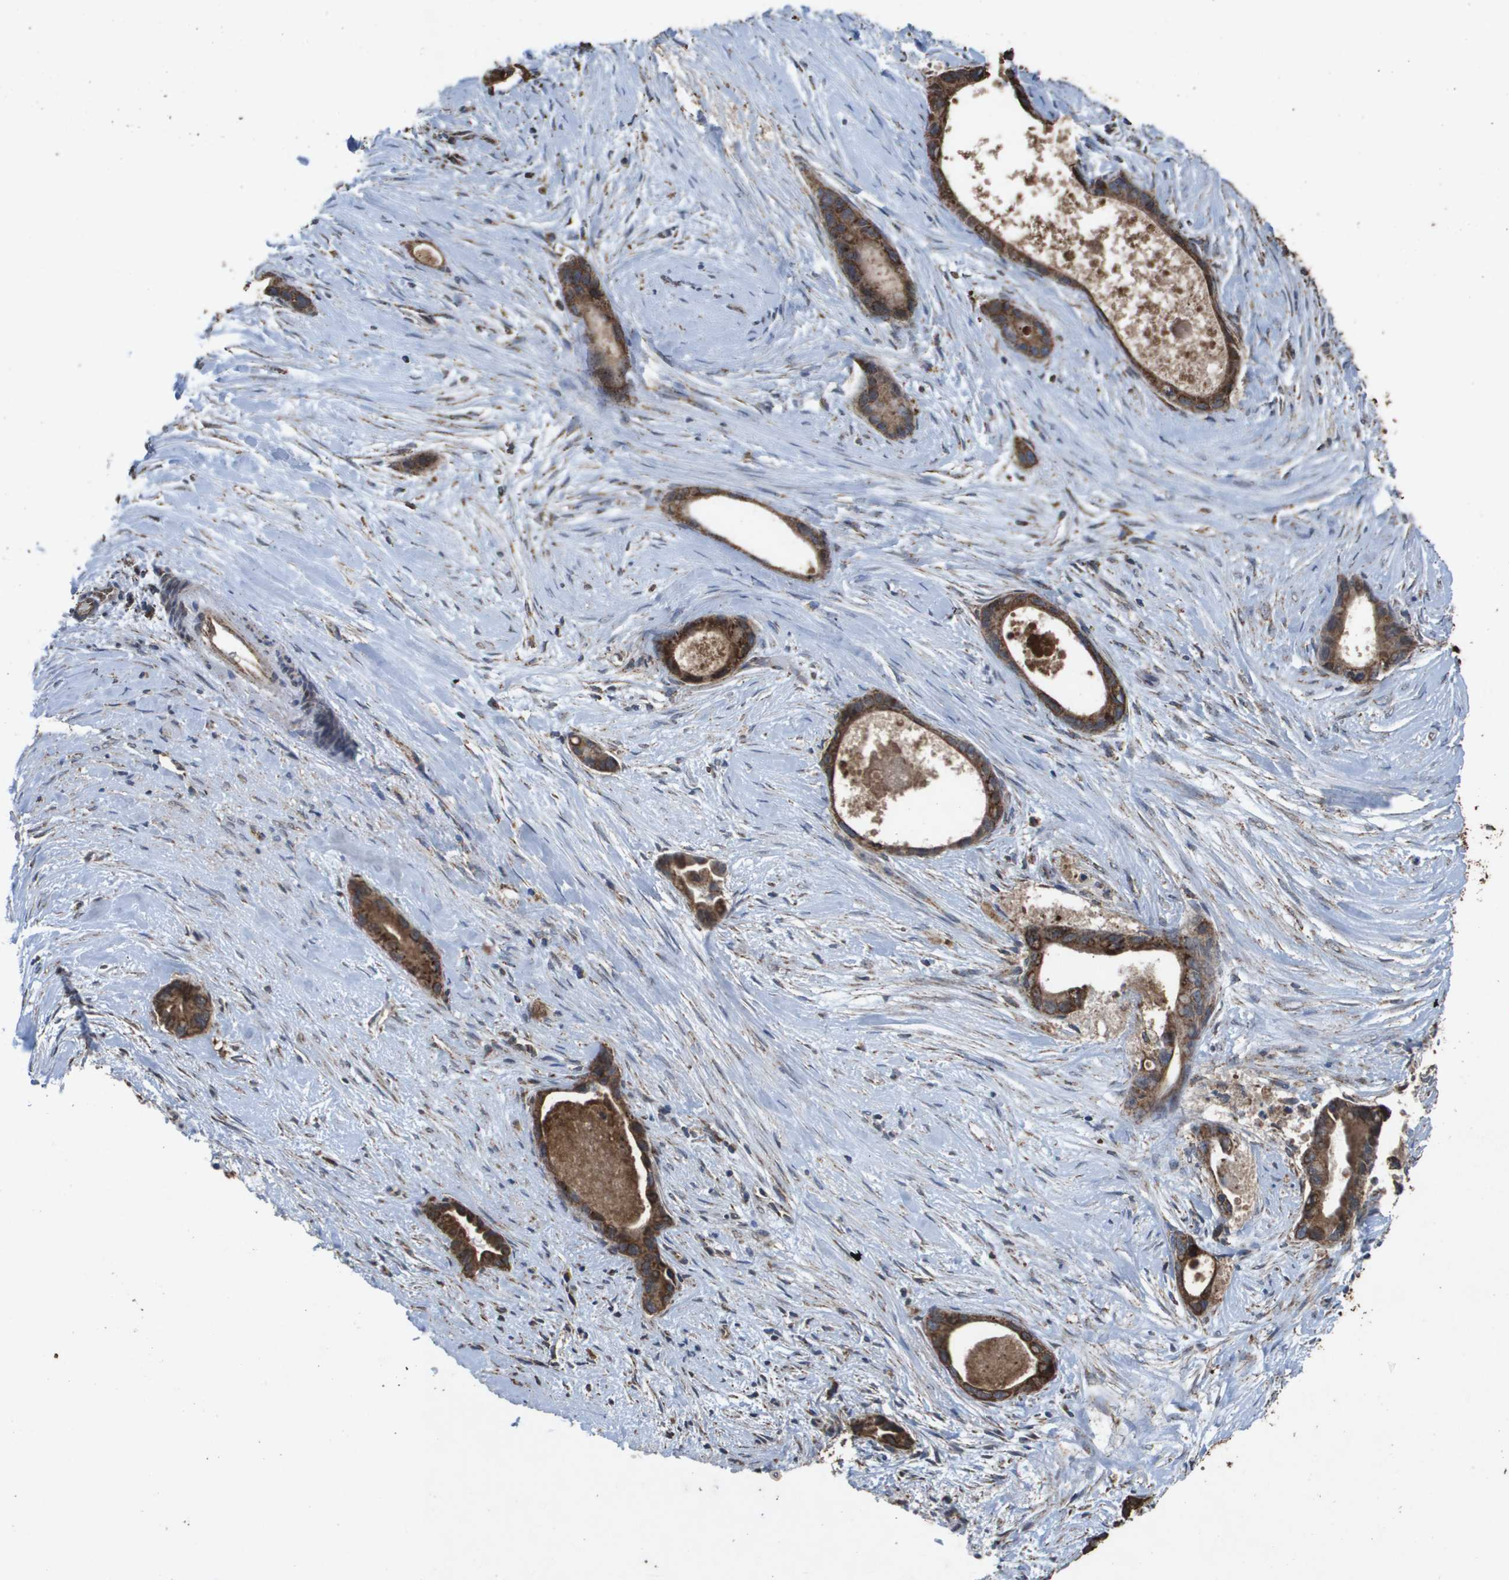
{"staining": {"intensity": "strong", "quantity": ">75%", "location": "cytoplasmic/membranous"}, "tissue": "liver cancer", "cell_type": "Tumor cells", "image_type": "cancer", "snomed": [{"axis": "morphology", "description": "Cholangiocarcinoma"}, {"axis": "topography", "description": "Liver"}], "caption": "Liver cancer (cholangiocarcinoma) stained with DAB immunohistochemistry exhibits high levels of strong cytoplasmic/membranous positivity in about >75% of tumor cells.", "gene": "HSPE1", "patient": {"sex": "female", "age": 55}}